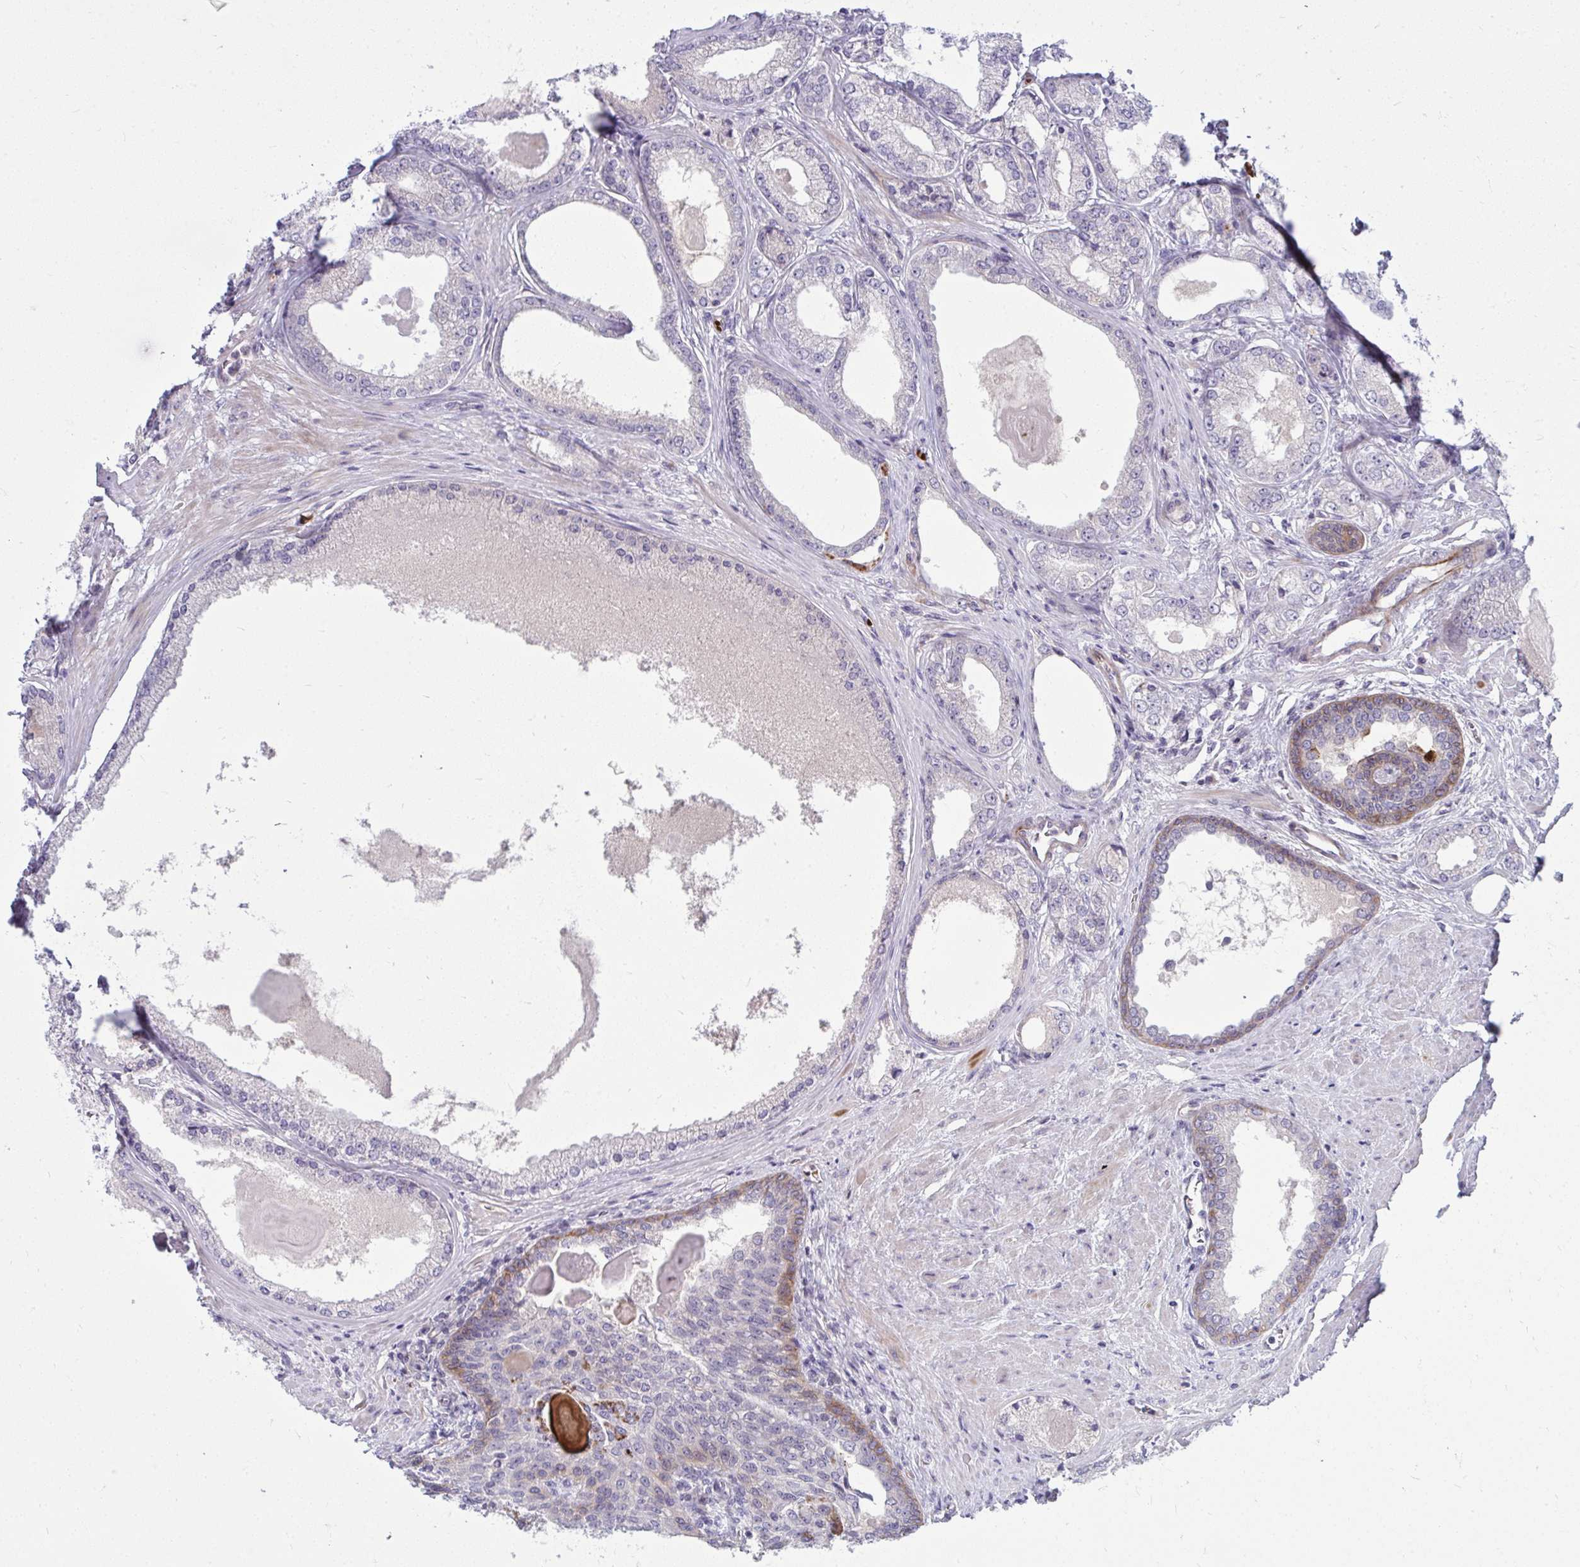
{"staining": {"intensity": "negative", "quantity": "none", "location": "none"}, "tissue": "prostate cancer", "cell_type": "Tumor cells", "image_type": "cancer", "snomed": [{"axis": "morphology", "description": "Adenocarcinoma, NOS"}, {"axis": "morphology", "description": "Adenocarcinoma, Low grade"}, {"axis": "topography", "description": "Prostate"}], "caption": "Prostate cancer (adenocarcinoma) was stained to show a protein in brown. There is no significant expression in tumor cells.", "gene": "SLC14A1", "patient": {"sex": "male", "age": 68}}